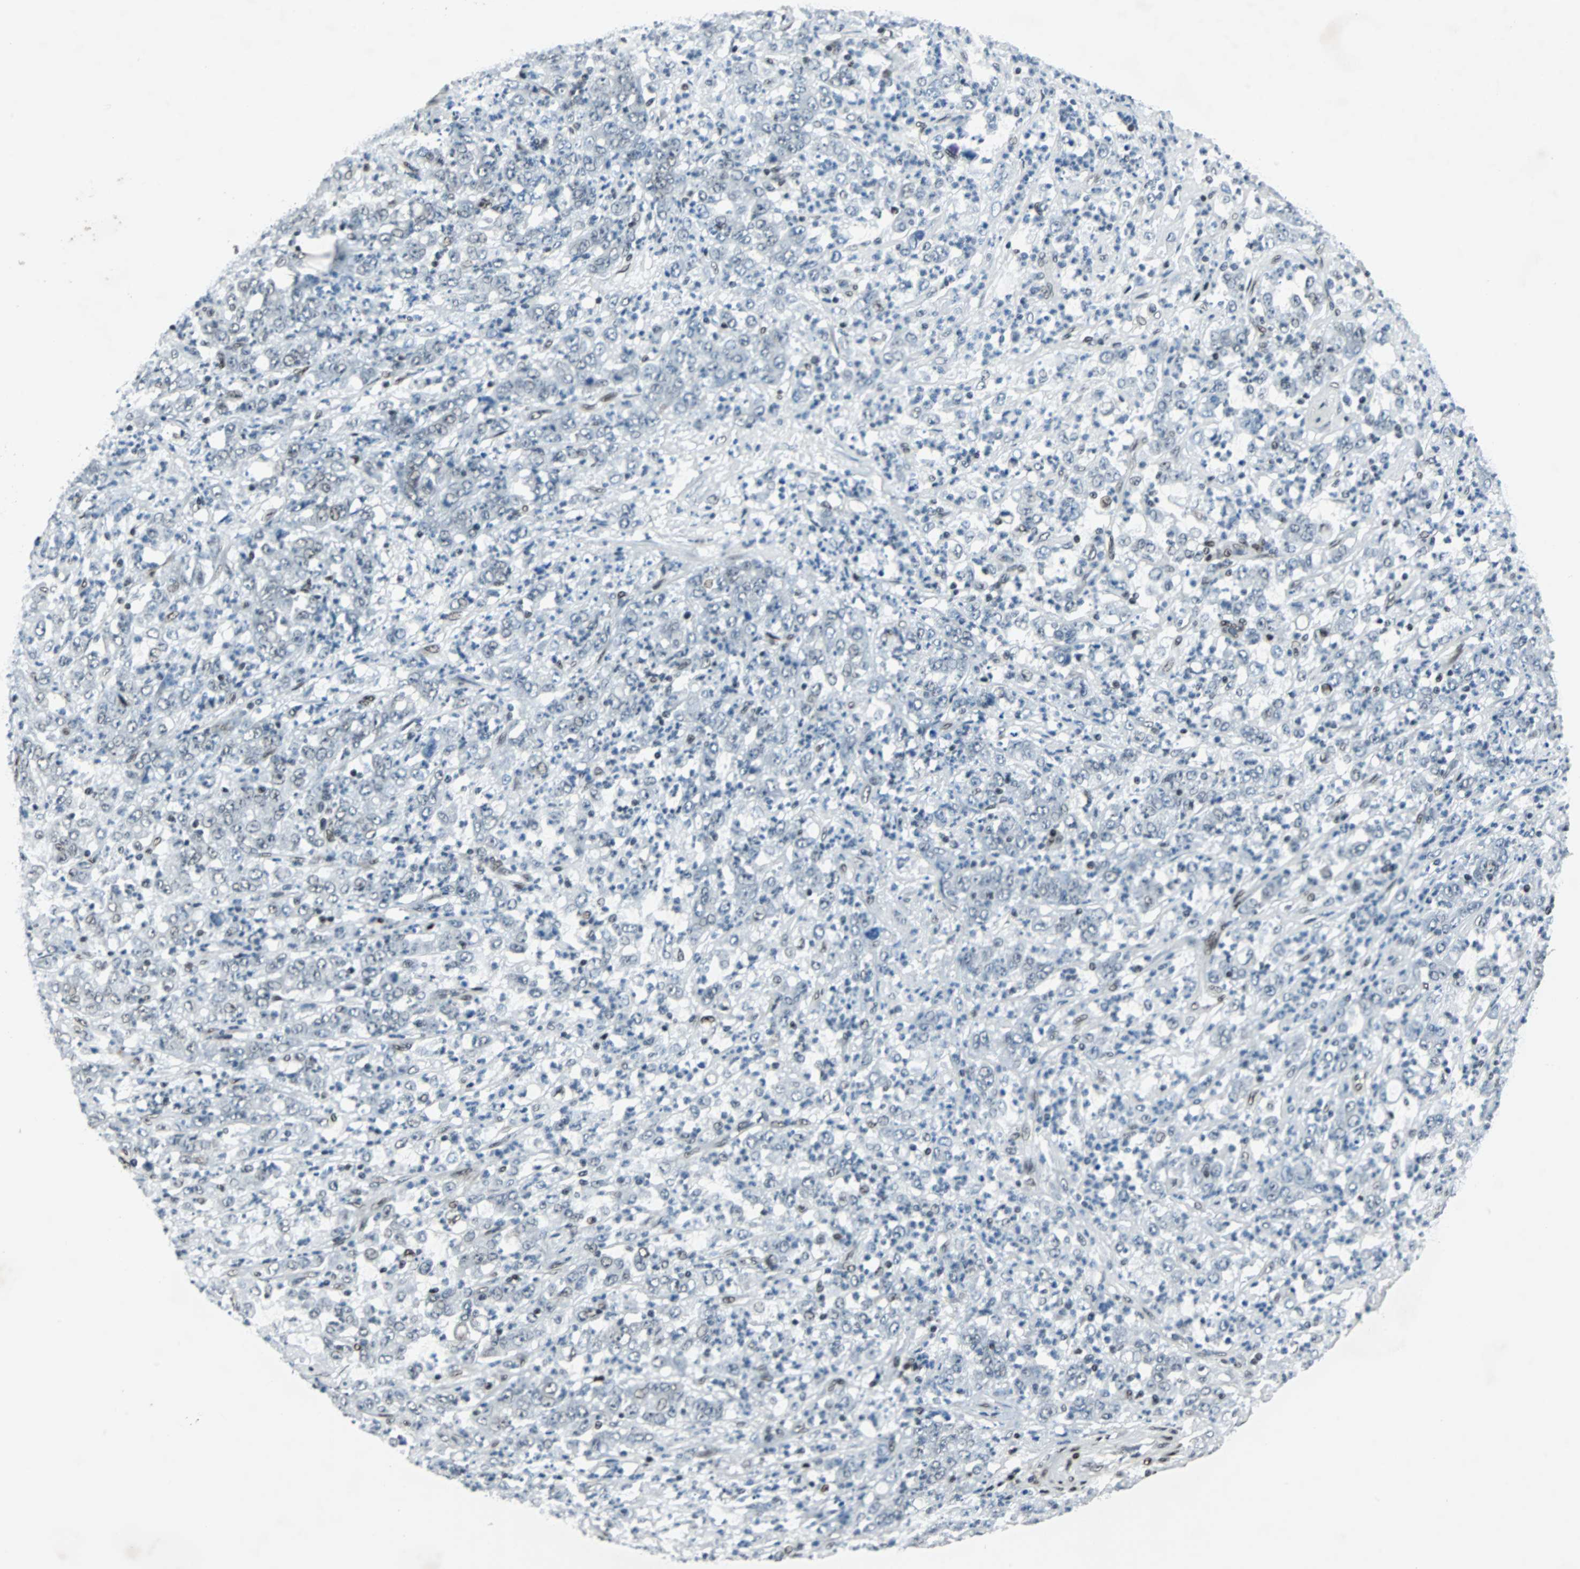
{"staining": {"intensity": "weak", "quantity": "25%-75%", "location": "nuclear"}, "tissue": "stomach cancer", "cell_type": "Tumor cells", "image_type": "cancer", "snomed": [{"axis": "morphology", "description": "Adenocarcinoma, NOS"}, {"axis": "topography", "description": "Stomach, lower"}], "caption": "Immunohistochemical staining of human adenocarcinoma (stomach) exhibits low levels of weak nuclear expression in about 25%-75% of tumor cells.", "gene": "MEF2D", "patient": {"sex": "female", "age": 71}}